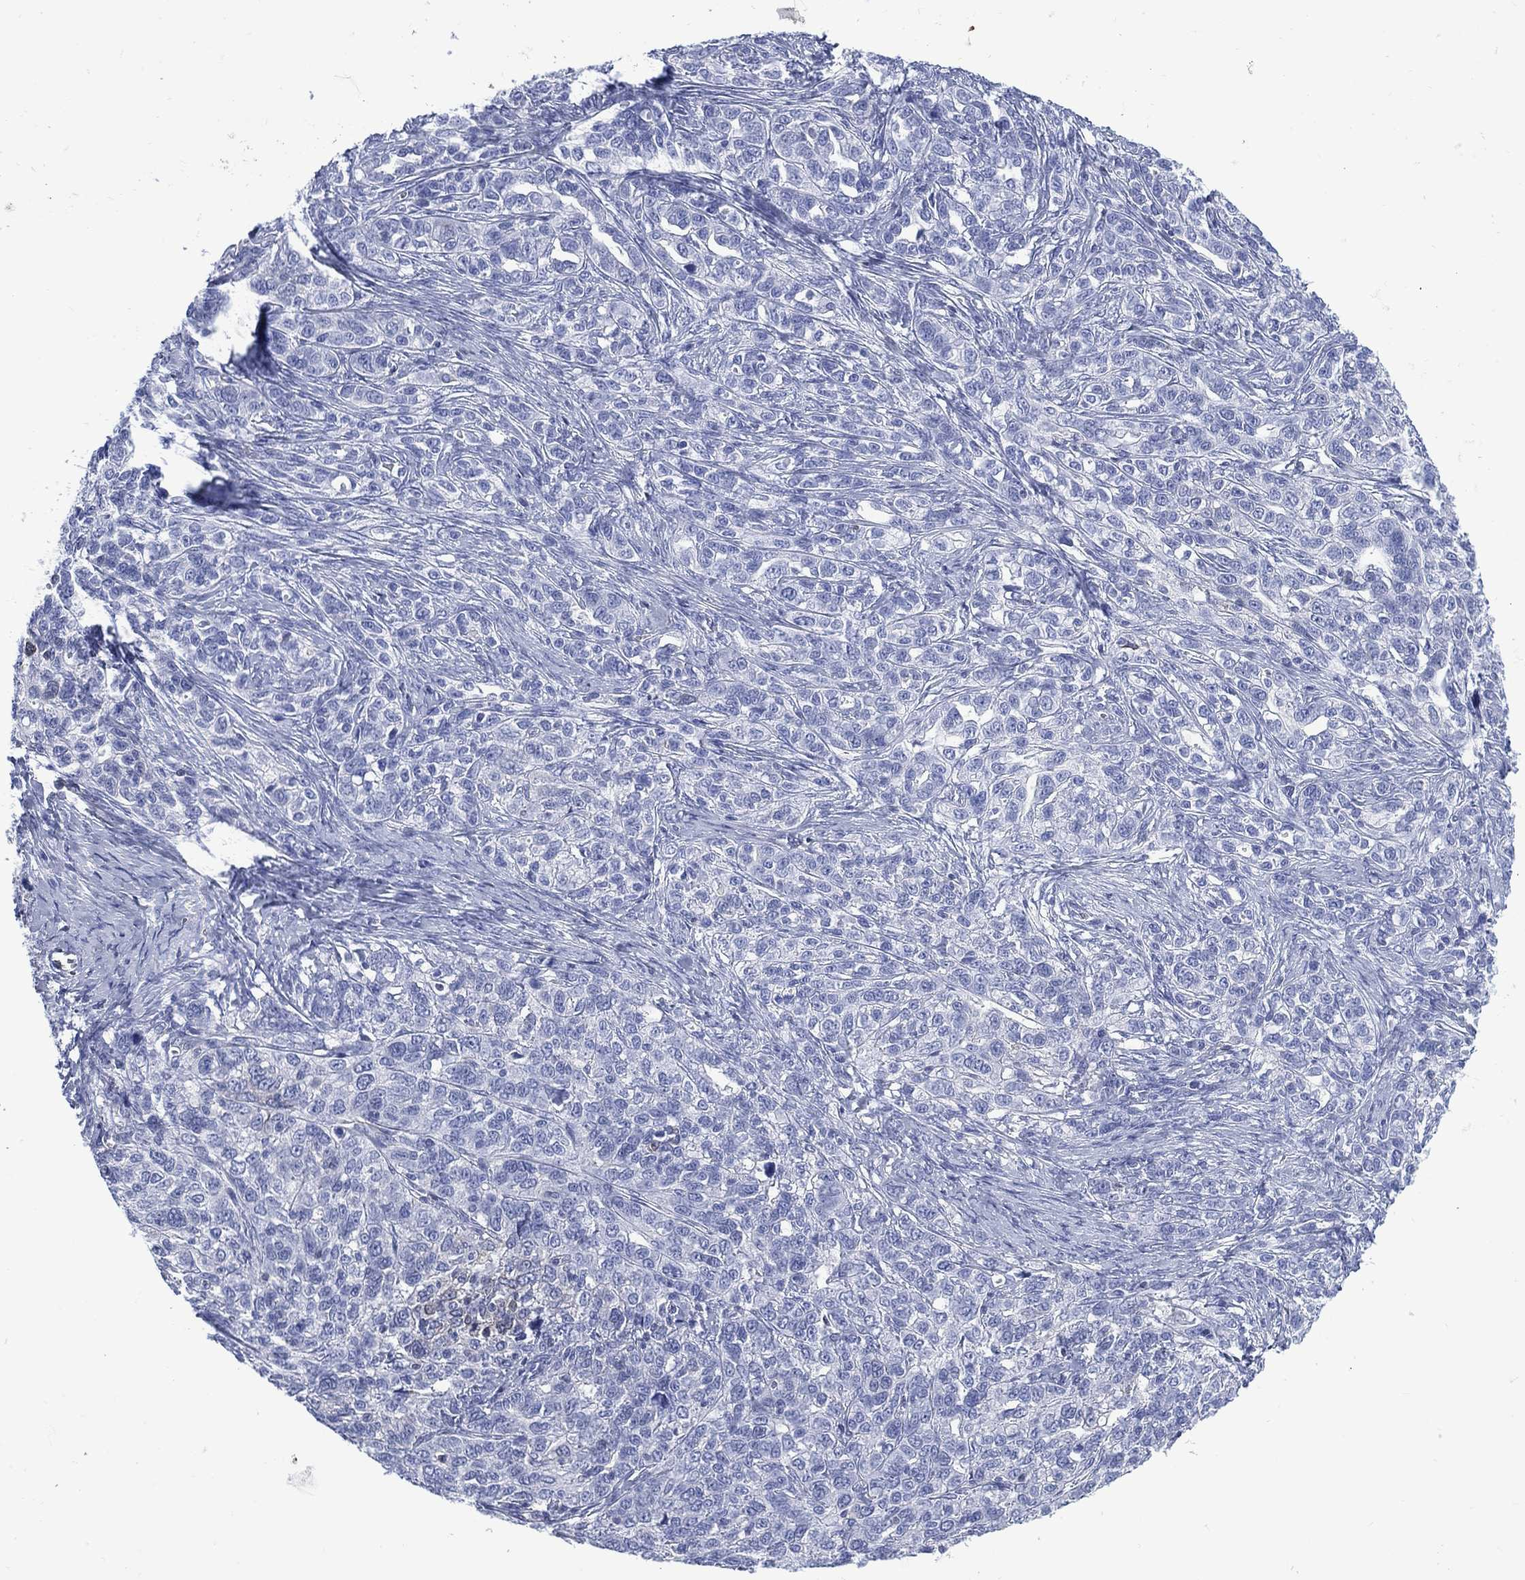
{"staining": {"intensity": "negative", "quantity": "none", "location": "none"}, "tissue": "ovarian cancer", "cell_type": "Tumor cells", "image_type": "cancer", "snomed": [{"axis": "morphology", "description": "Cystadenocarcinoma, serous, NOS"}, {"axis": "topography", "description": "Ovary"}], "caption": "Tumor cells are negative for brown protein staining in serous cystadenocarcinoma (ovarian).", "gene": "DDI1", "patient": {"sex": "female", "age": 71}}